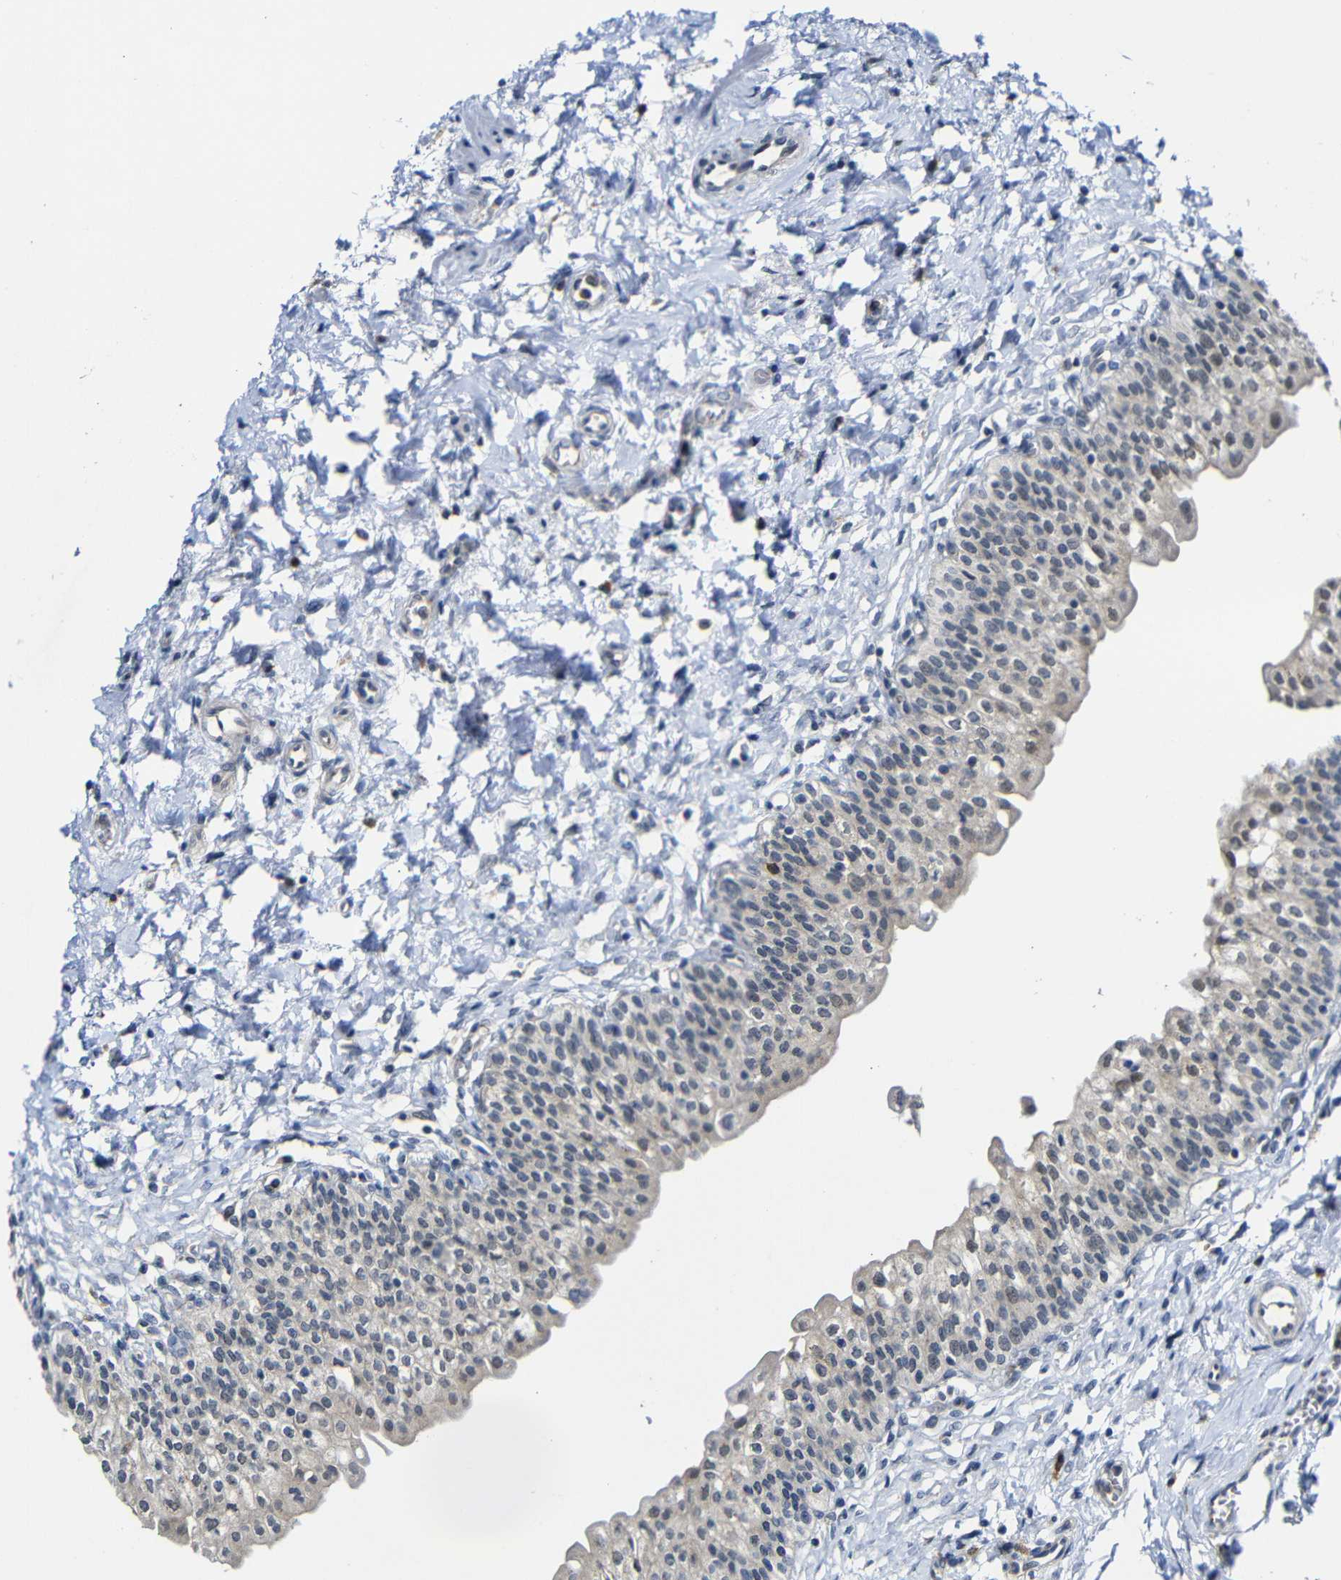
{"staining": {"intensity": "weak", "quantity": "<25%", "location": "cytoplasmic/membranous"}, "tissue": "urinary bladder", "cell_type": "Urothelial cells", "image_type": "normal", "snomed": [{"axis": "morphology", "description": "Normal tissue, NOS"}, {"axis": "topography", "description": "Urinary bladder"}], "caption": "This is an immunohistochemistry micrograph of normal human urinary bladder. There is no expression in urothelial cells.", "gene": "FURIN", "patient": {"sex": "male", "age": 55}}